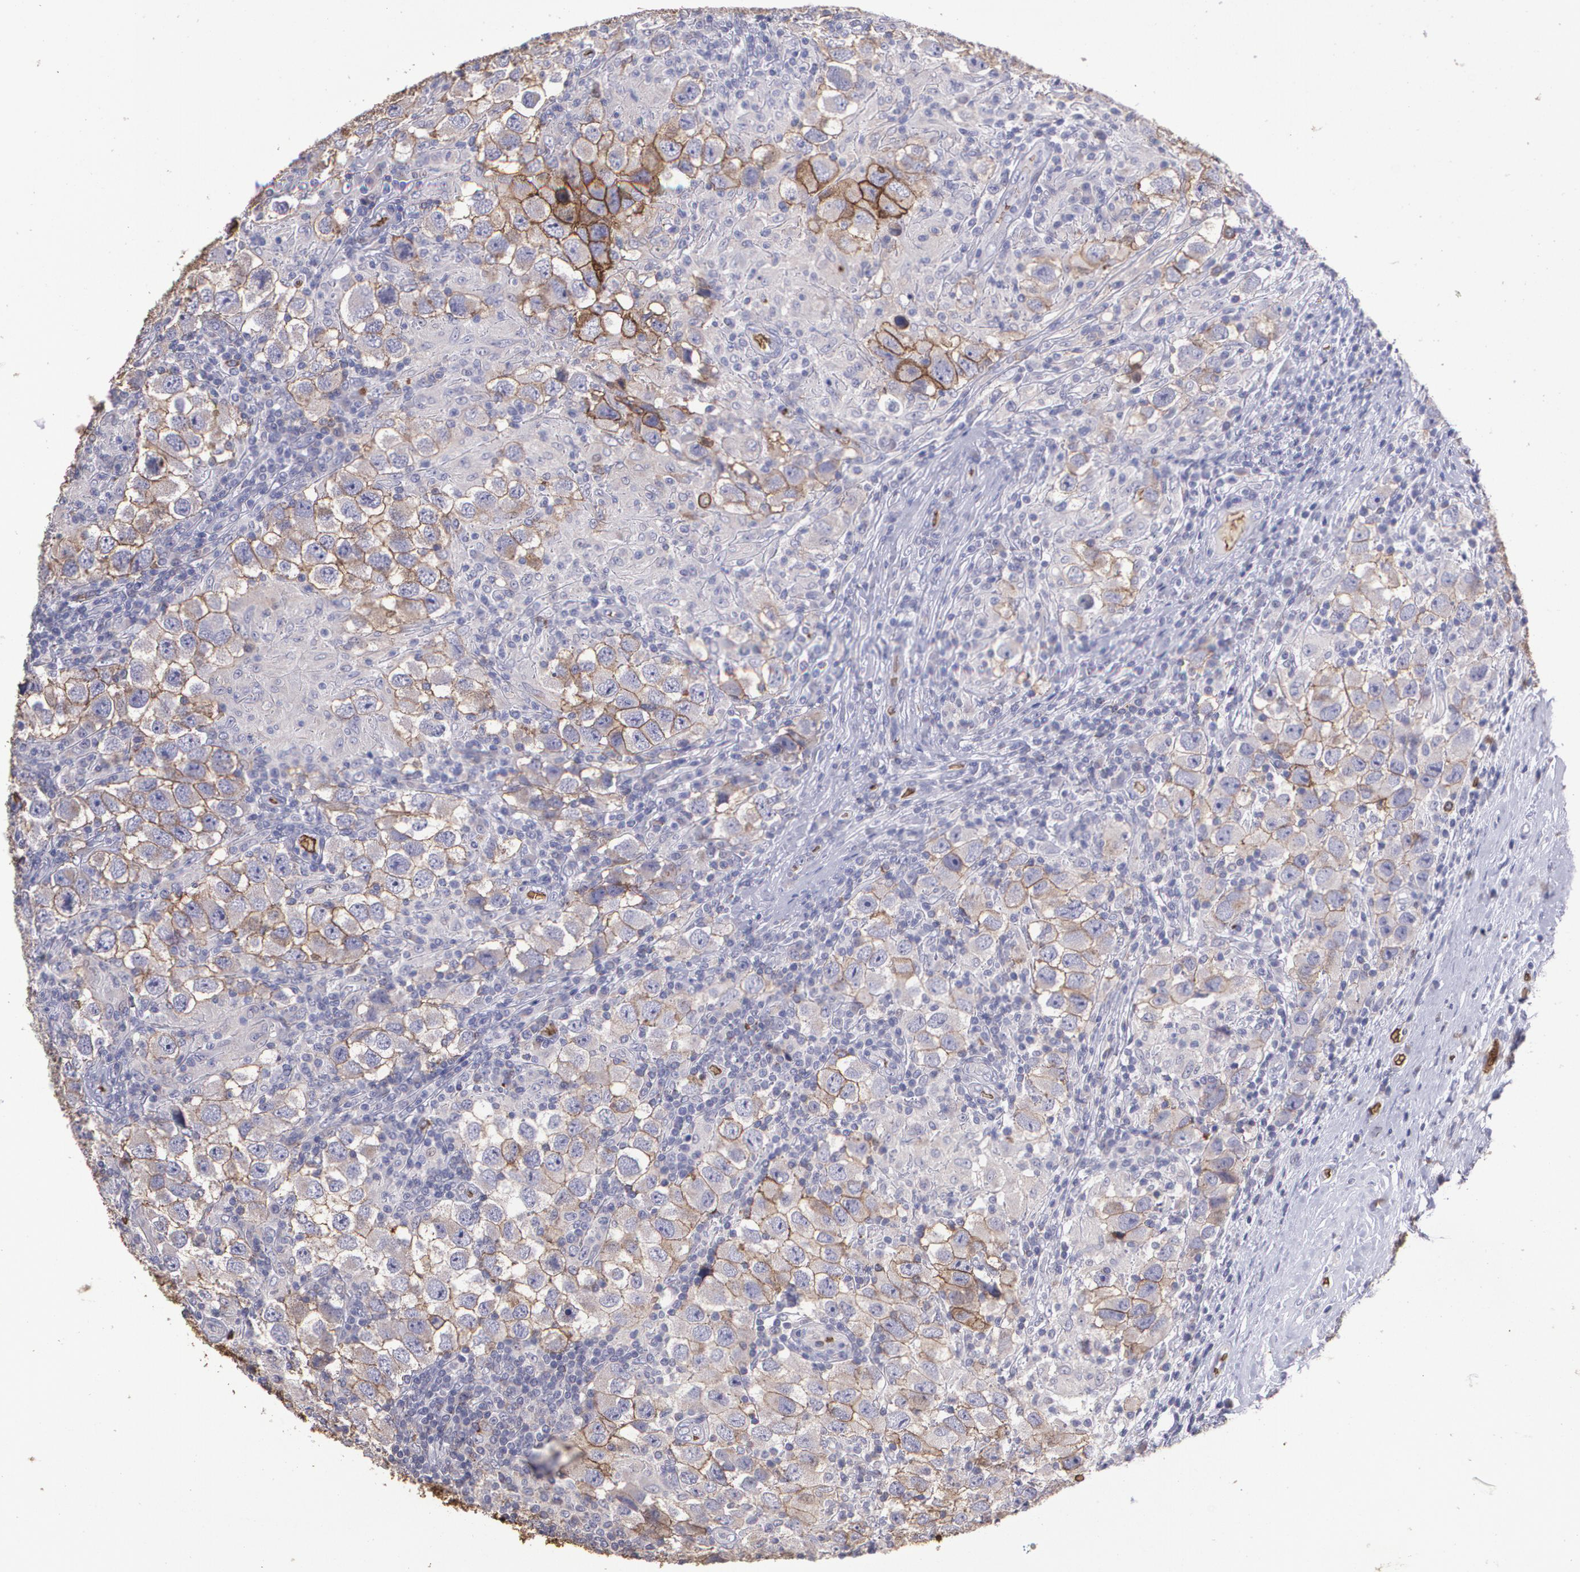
{"staining": {"intensity": "weak", "quantity": ">75%", "location": "cytoplasmic/membranous"}, "tissue": "testis cancer", "cell_type": "Tumor cells", "image_type": "cancer", "snomed": [{"axis": "morphology", "description": "Carcinoma, Embryonal, NOS"}, {"axis": "topography", "description": "Testis"}], "caption": "High-power microscopy captured an immunohistochemistry (IHC) photomicrograph of testis embryonal carcinoma, revealing weak cytoplasmic/membranous positivity in about >75% of tumor cells.", "gene": "SLC2A1", "patient": {"sex": "male", "age": 21}}